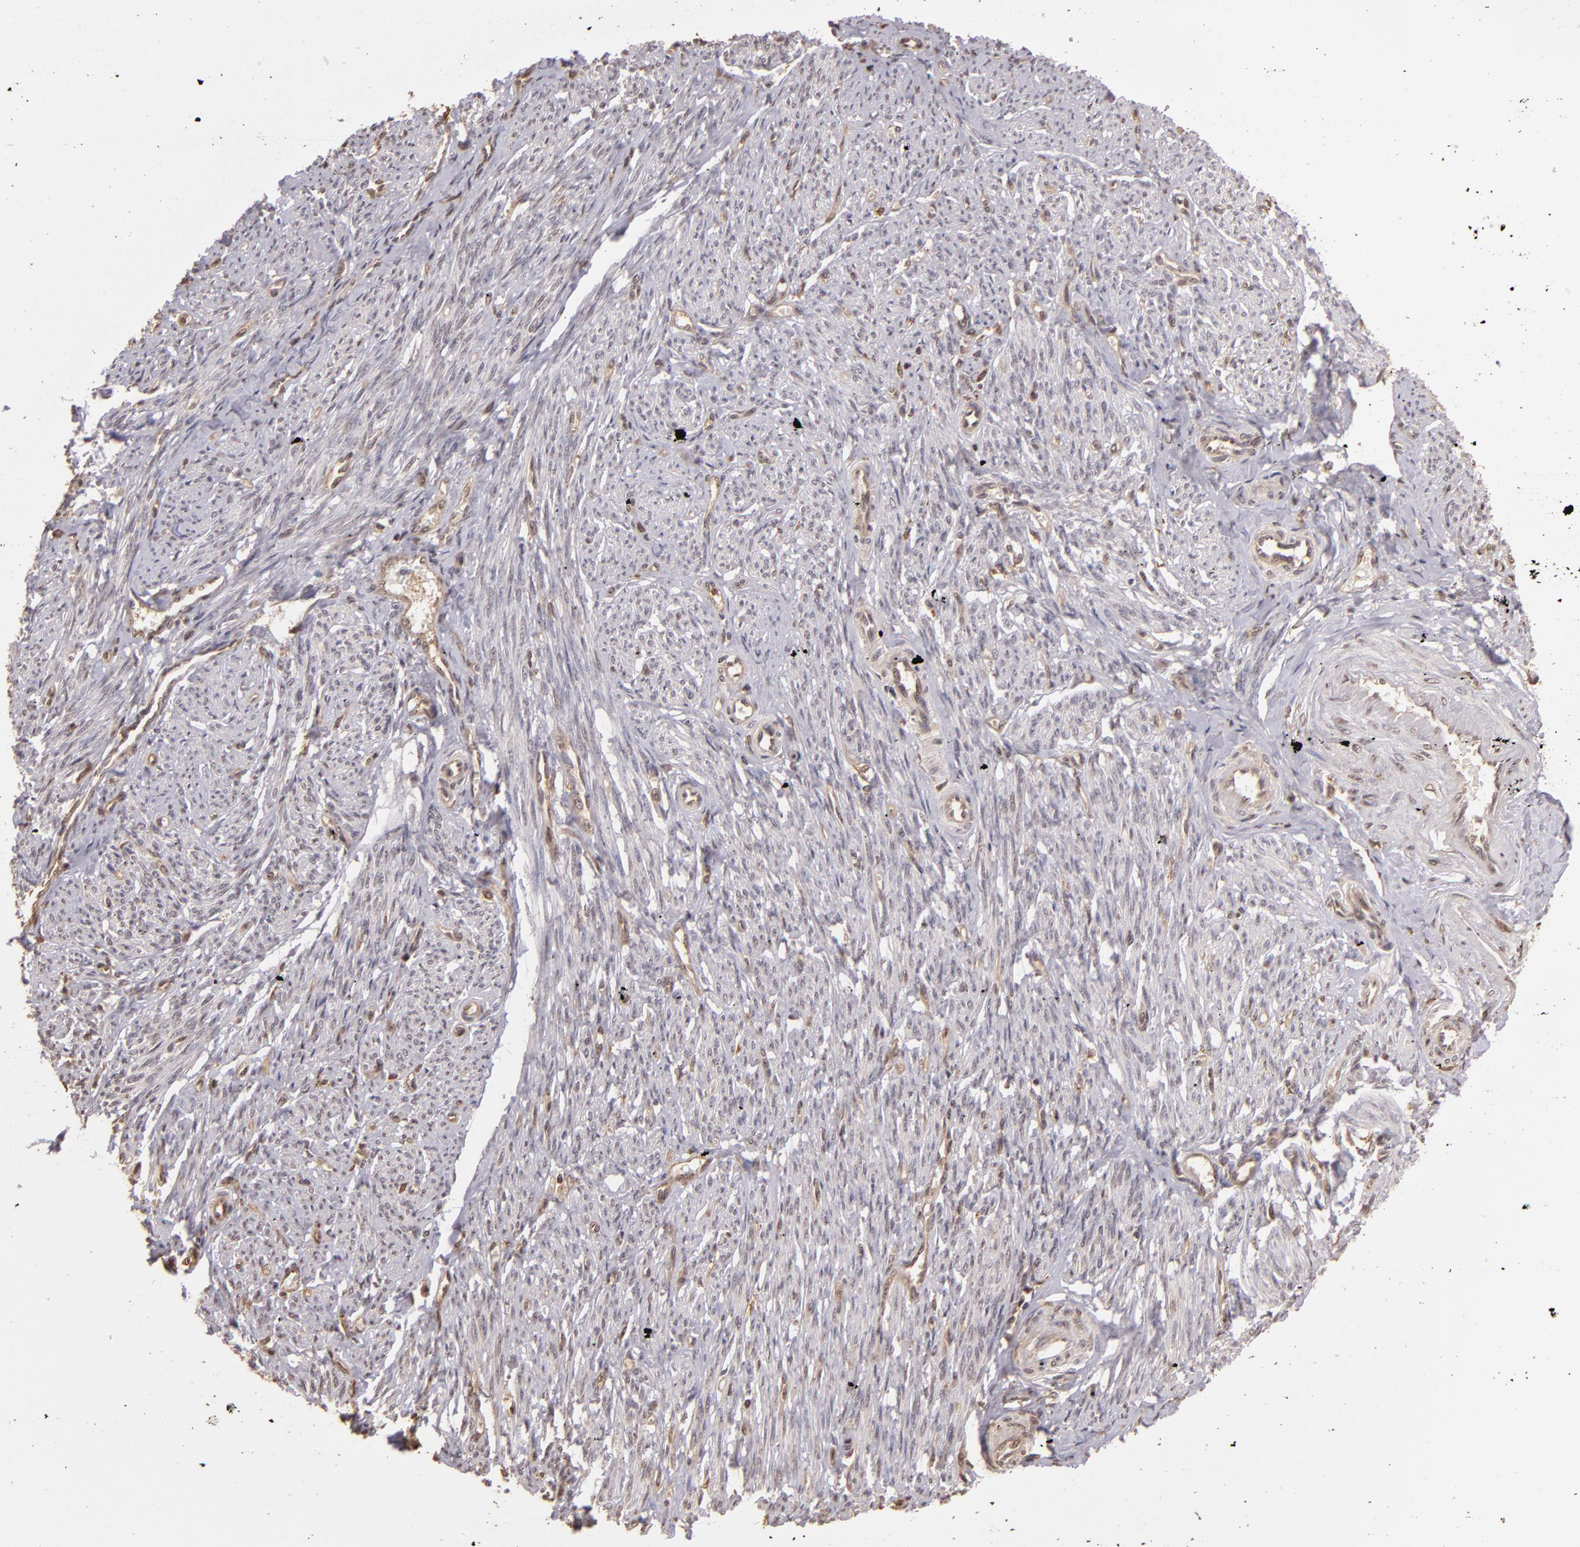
{"staining": {"intensity": "negative", "quantity": "none", "location": "none"}, "tissue": "smooth muscle", "cell_type": "Smooth muscle cells", "image_type": "normal", "snomed": [{"axis": "morphology", "description": "Normal tissue, NOS"}, {"axis": "topography", "description": "Smooth muscle"}, {"axis": "topography", "description": "Cervix"}], "caption": "Immunohistochemical staining of unremarkable human smooth muscle shows no significant staining in smooth muscle cells. The staining was performed using DAB to visualize the protein expression in brown, while the nuclei were stained in blue with hematoxylin (Magnification: 20x).", "gene": "ARPC2", "patient": {"sex": "female", "age": 70}}